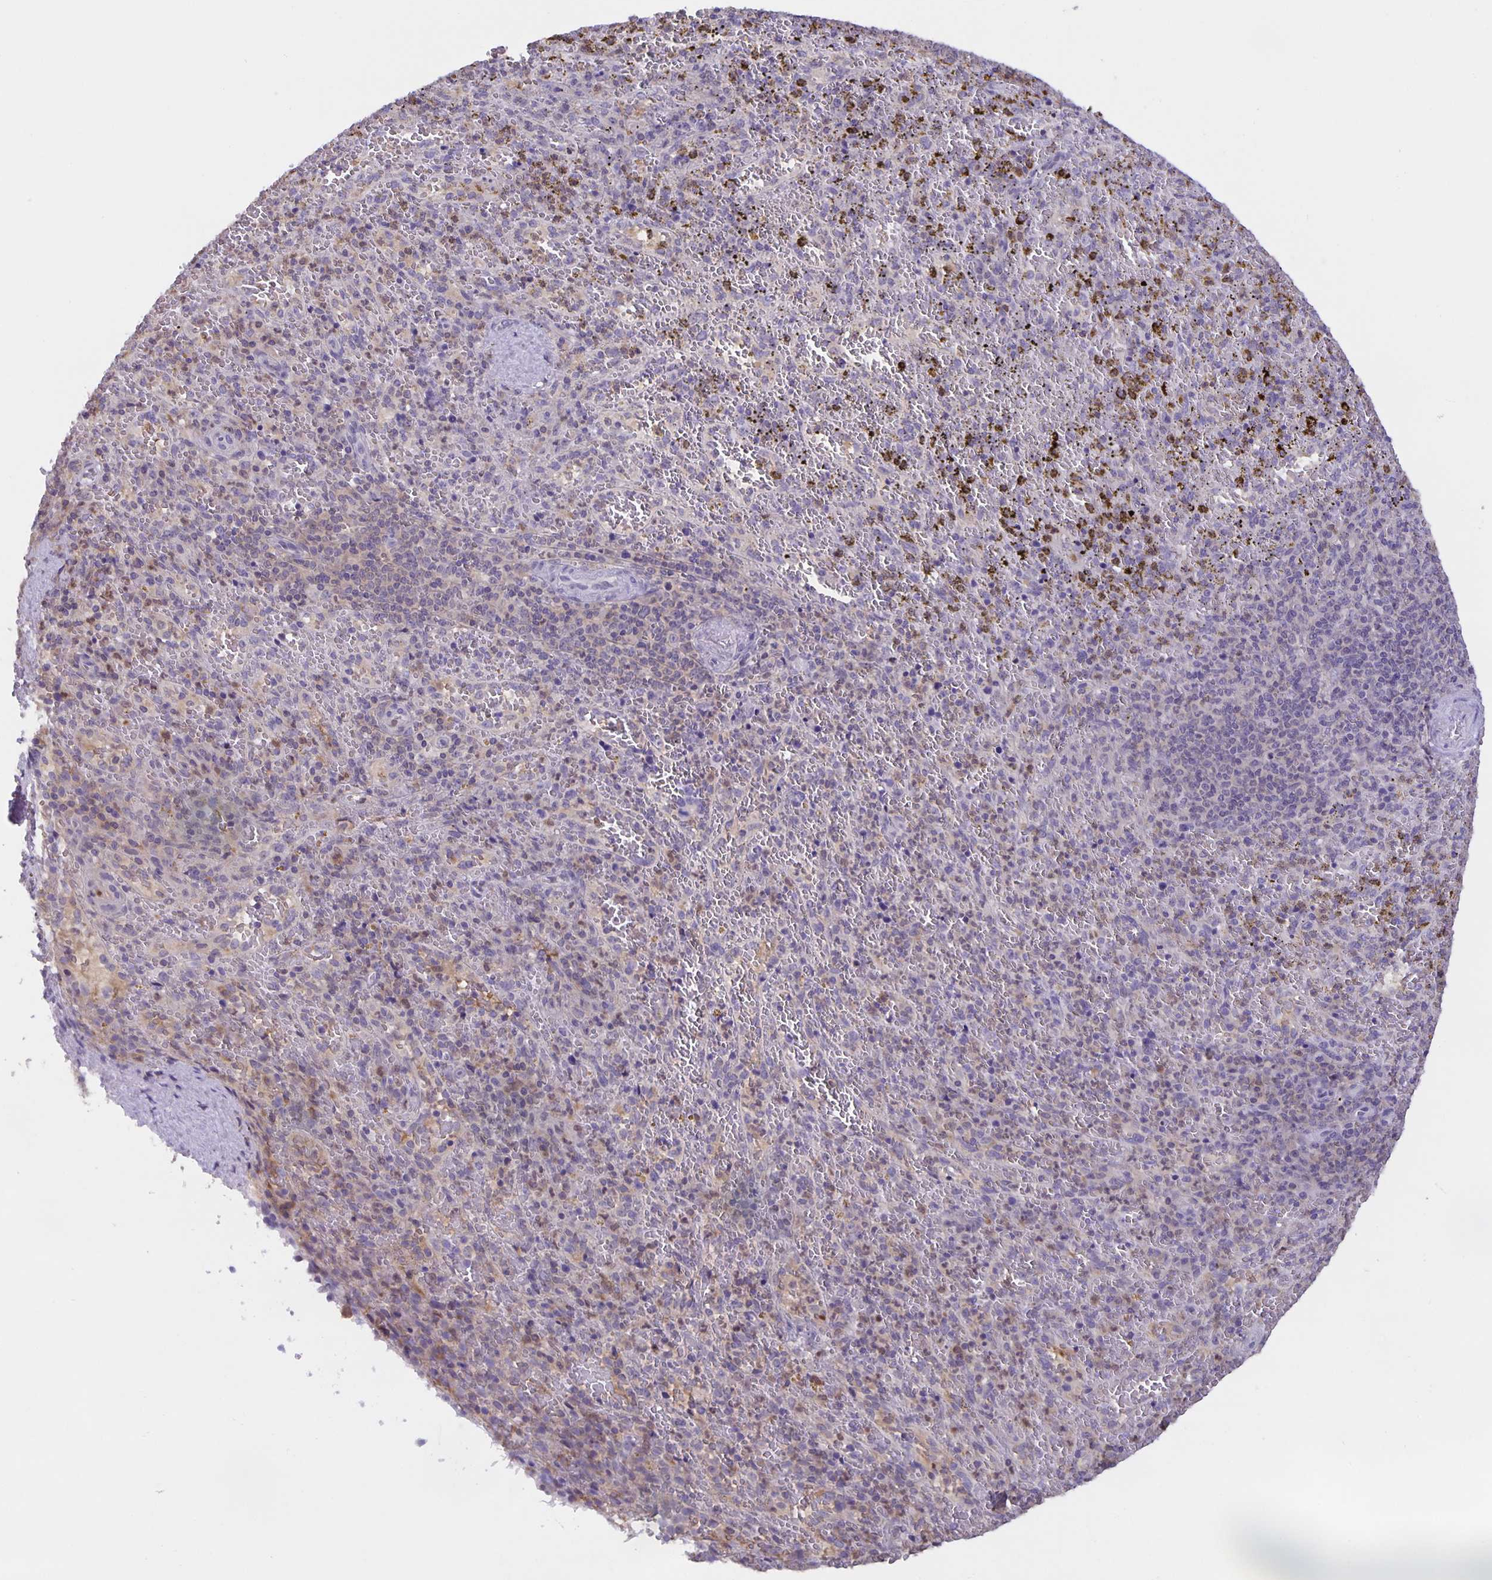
{"staining": {"intensity": "negative", "quantity": "none", "location": "none"}, "tissue": "spleen", "cell_type": "Cells in red pulp", "image_type": "normal", "snomed": [{"axis": "morphology", "description": "Normal tissue, NOS"}, {"axis": "topography", "description": "Spleen"}], "caption": "Immunohistochemical staining of benign human spleen shows no significant expression in cells in red pulp. The staining was performed using DAB to visualize the protein expression in brown, while the nuclei were stained in blue with hematoxylin (Magnification: 20x).", "gene": "MARCHF6", "patient": {"sex": "female", "age": 50}}